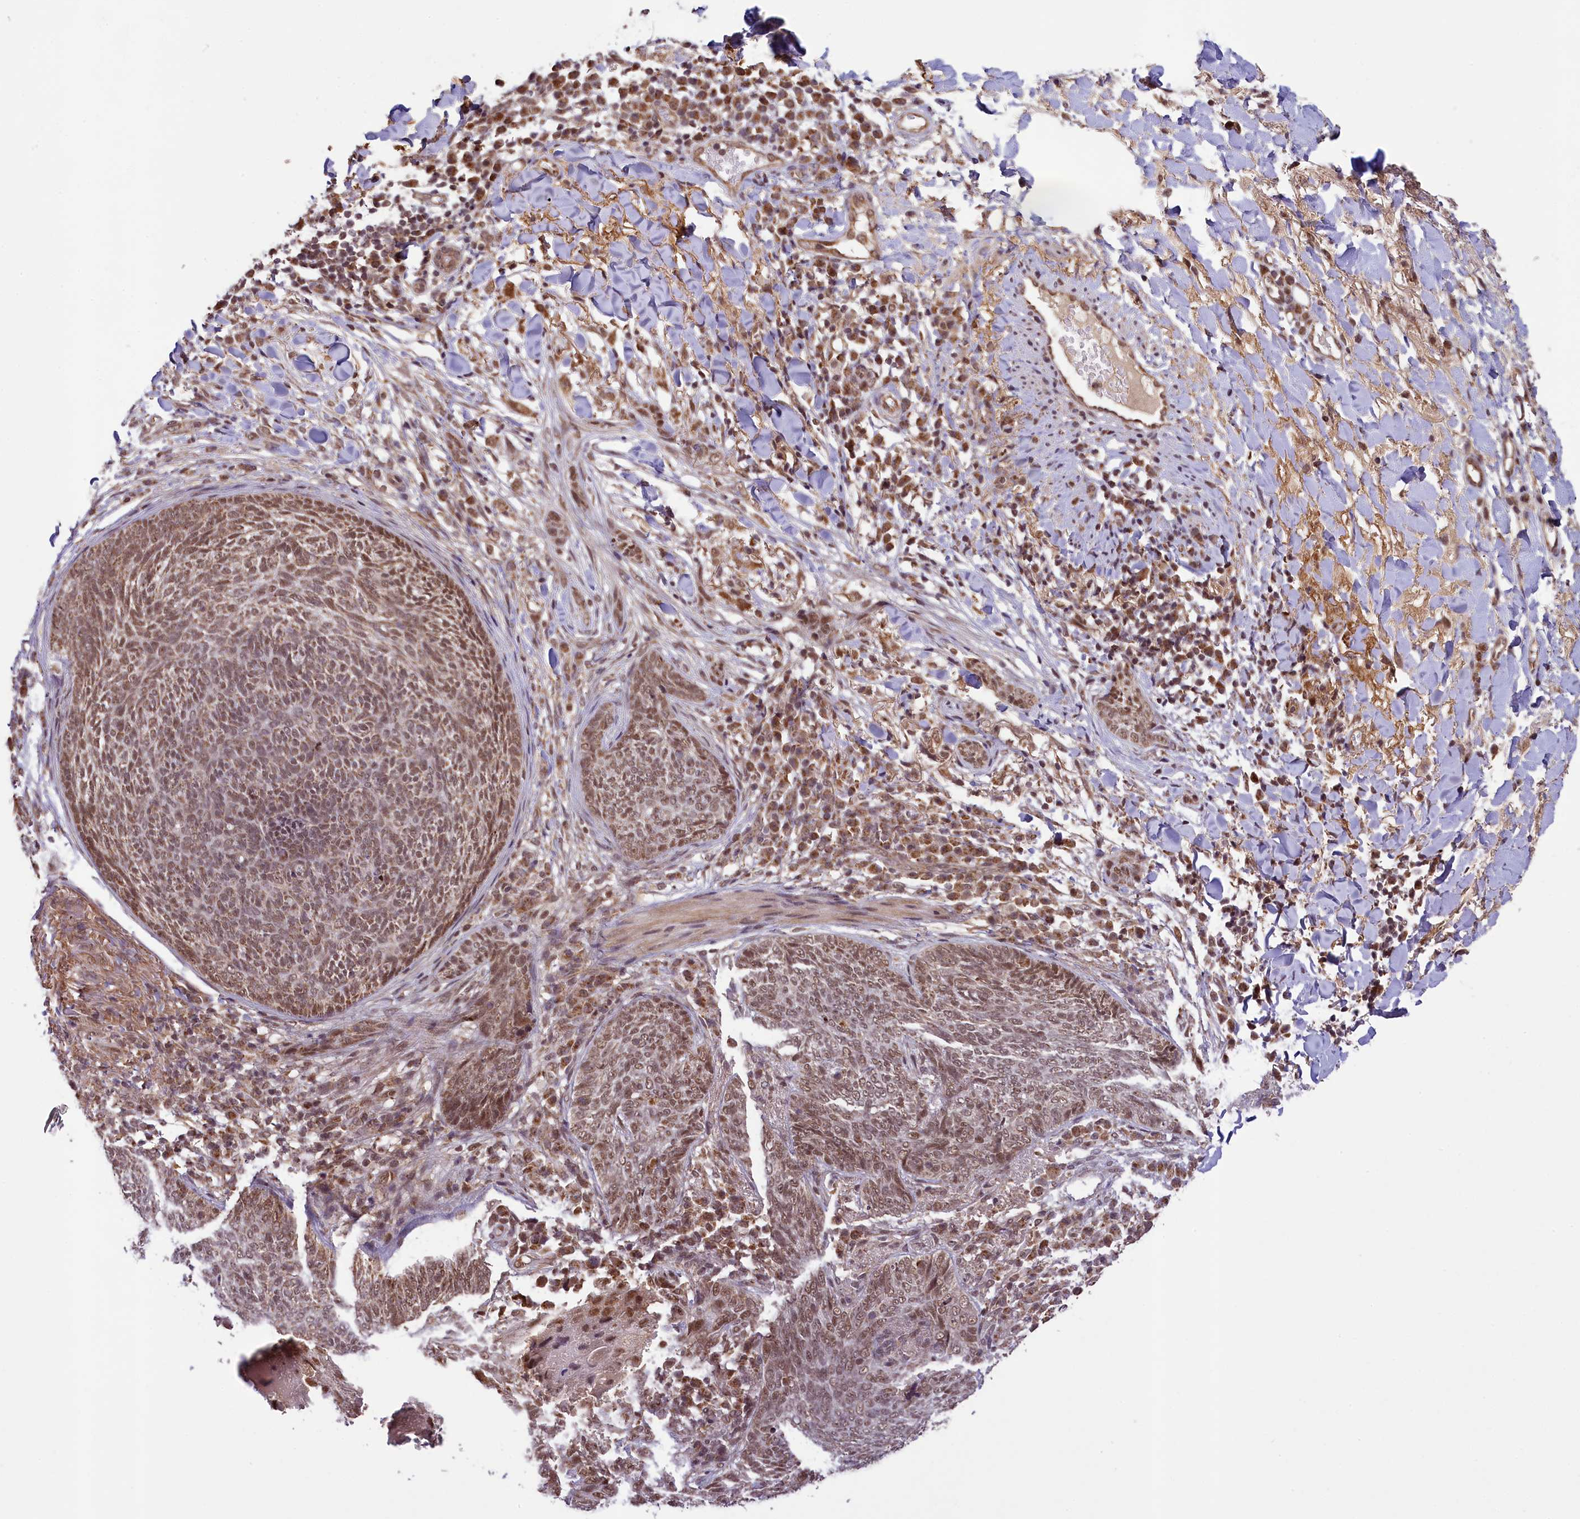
{"staining": {"intensity": "moderate", "quantity": ">75%", "location": "nuclear"}, "tissue": "skin cancer", "cell_type": "Tumor cells", "image_type": "cancer", "snomed": [{"axis": "morphology", "description": "Basal cell carcinoma"}, {"axis": "topography", "description": "Skin"}], "caption": "Immunohistochemical staining of skin cancer (basal cell carcinoma) shows medium levels of moderate nuclear positivity in about >75% of tumor cells.", "gene": "PAF1", "patient": {"sex": "male", "age": 85}}